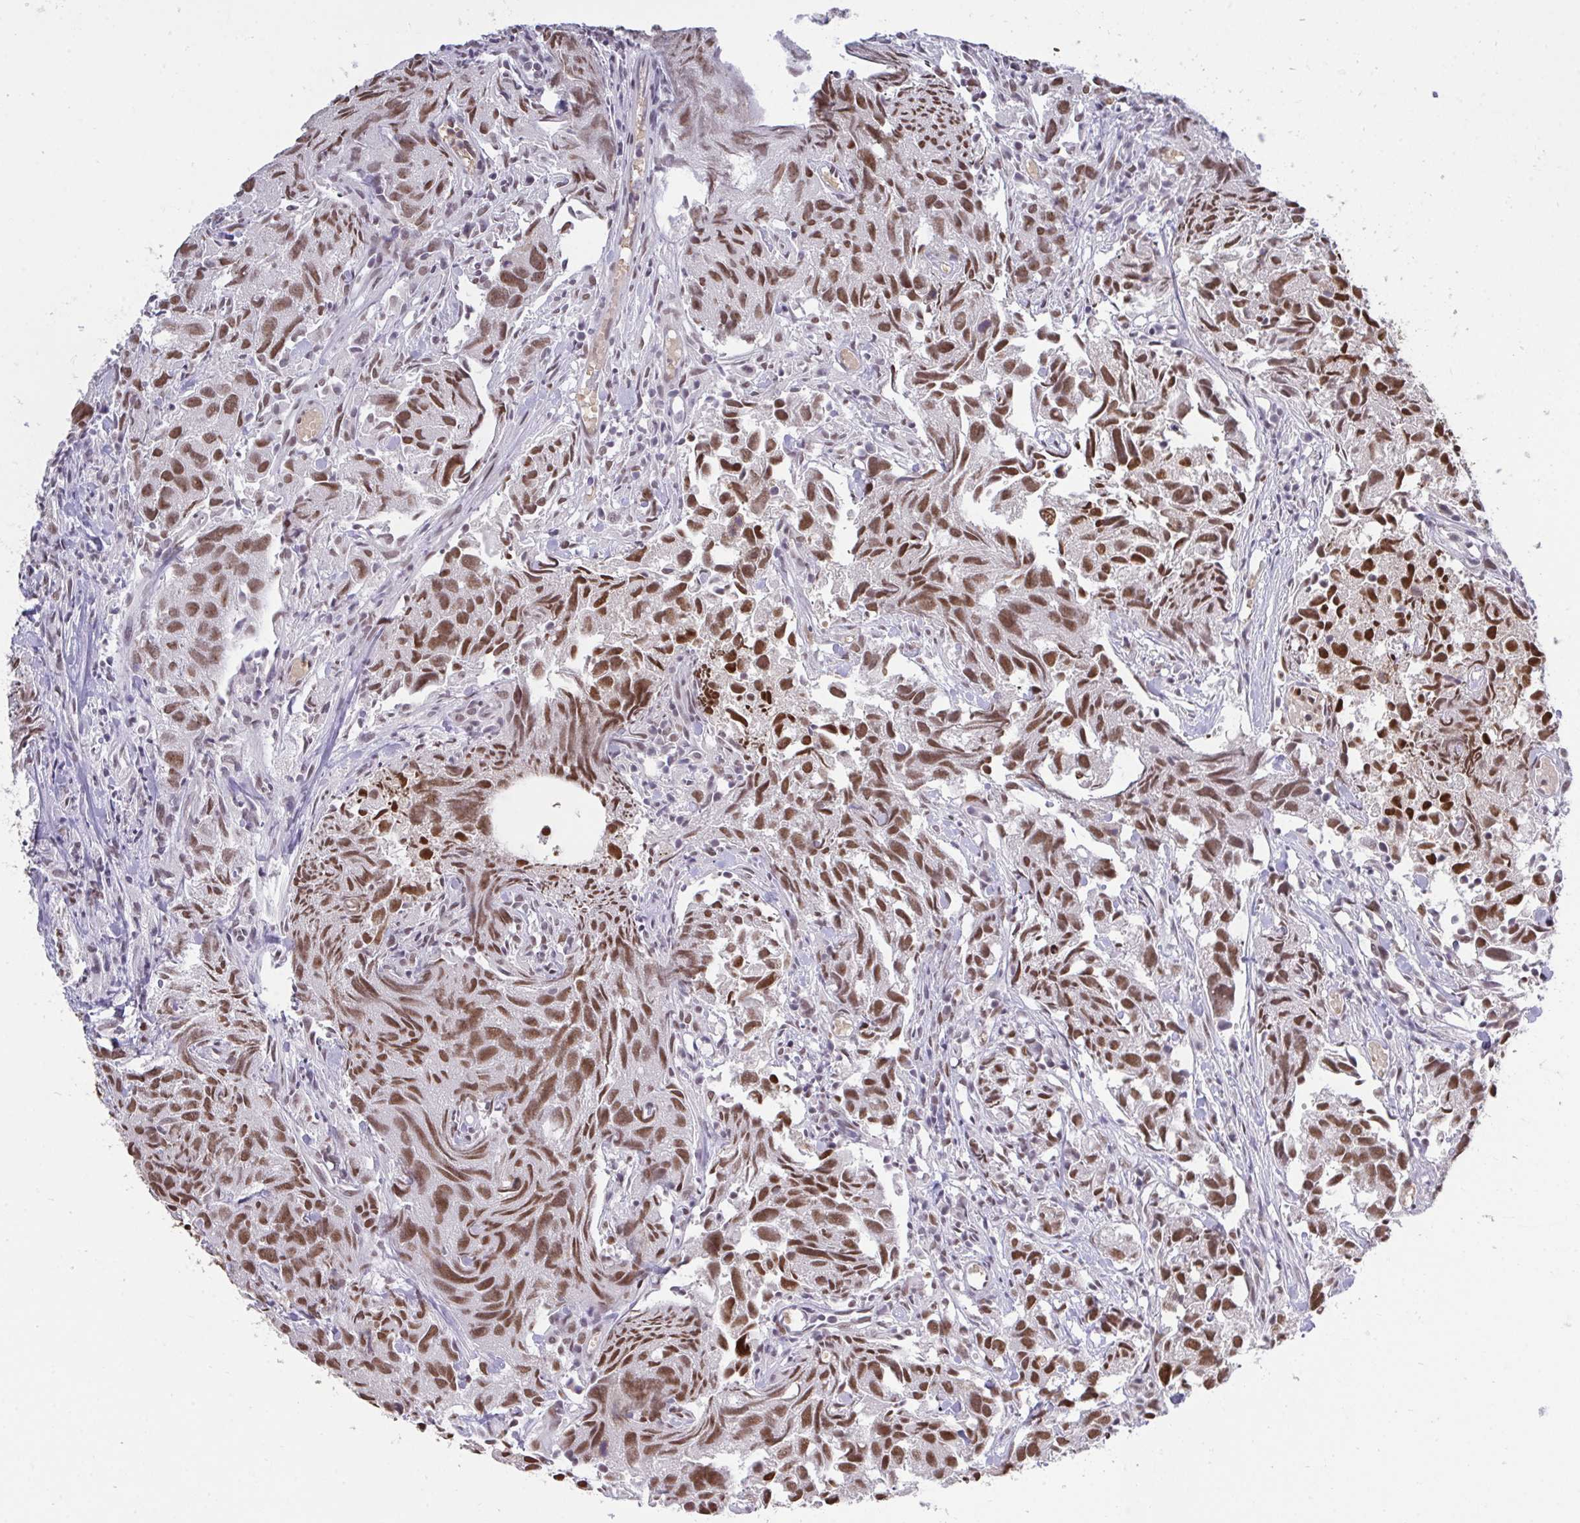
{"staining": {"intensity": "moderate", "quantity": ">75%", "location": "nuclear"}, "tissue": "urothelial cancer", "cell_type": "Tumor cells", "image_type": "cancer", "snomed": [{"axis": "morphology", "description": "Urothelial carcinoma, High grade"}, {"axis": "topography", "description": "Urinary bladder"}], "caption": "High-magnification brightfield microscopy of urothelial cancer stained with DAB (brown) and counterstained with hematoxylin (blue). tumor cells exhibit moderate nuclear positivity is seen in about>75% of cells. (DAB IHC, brown staining for protein, blue staining for nuclei).", "gene": "HNRNPL", "patient": {"sex": "female", "age": 75}}